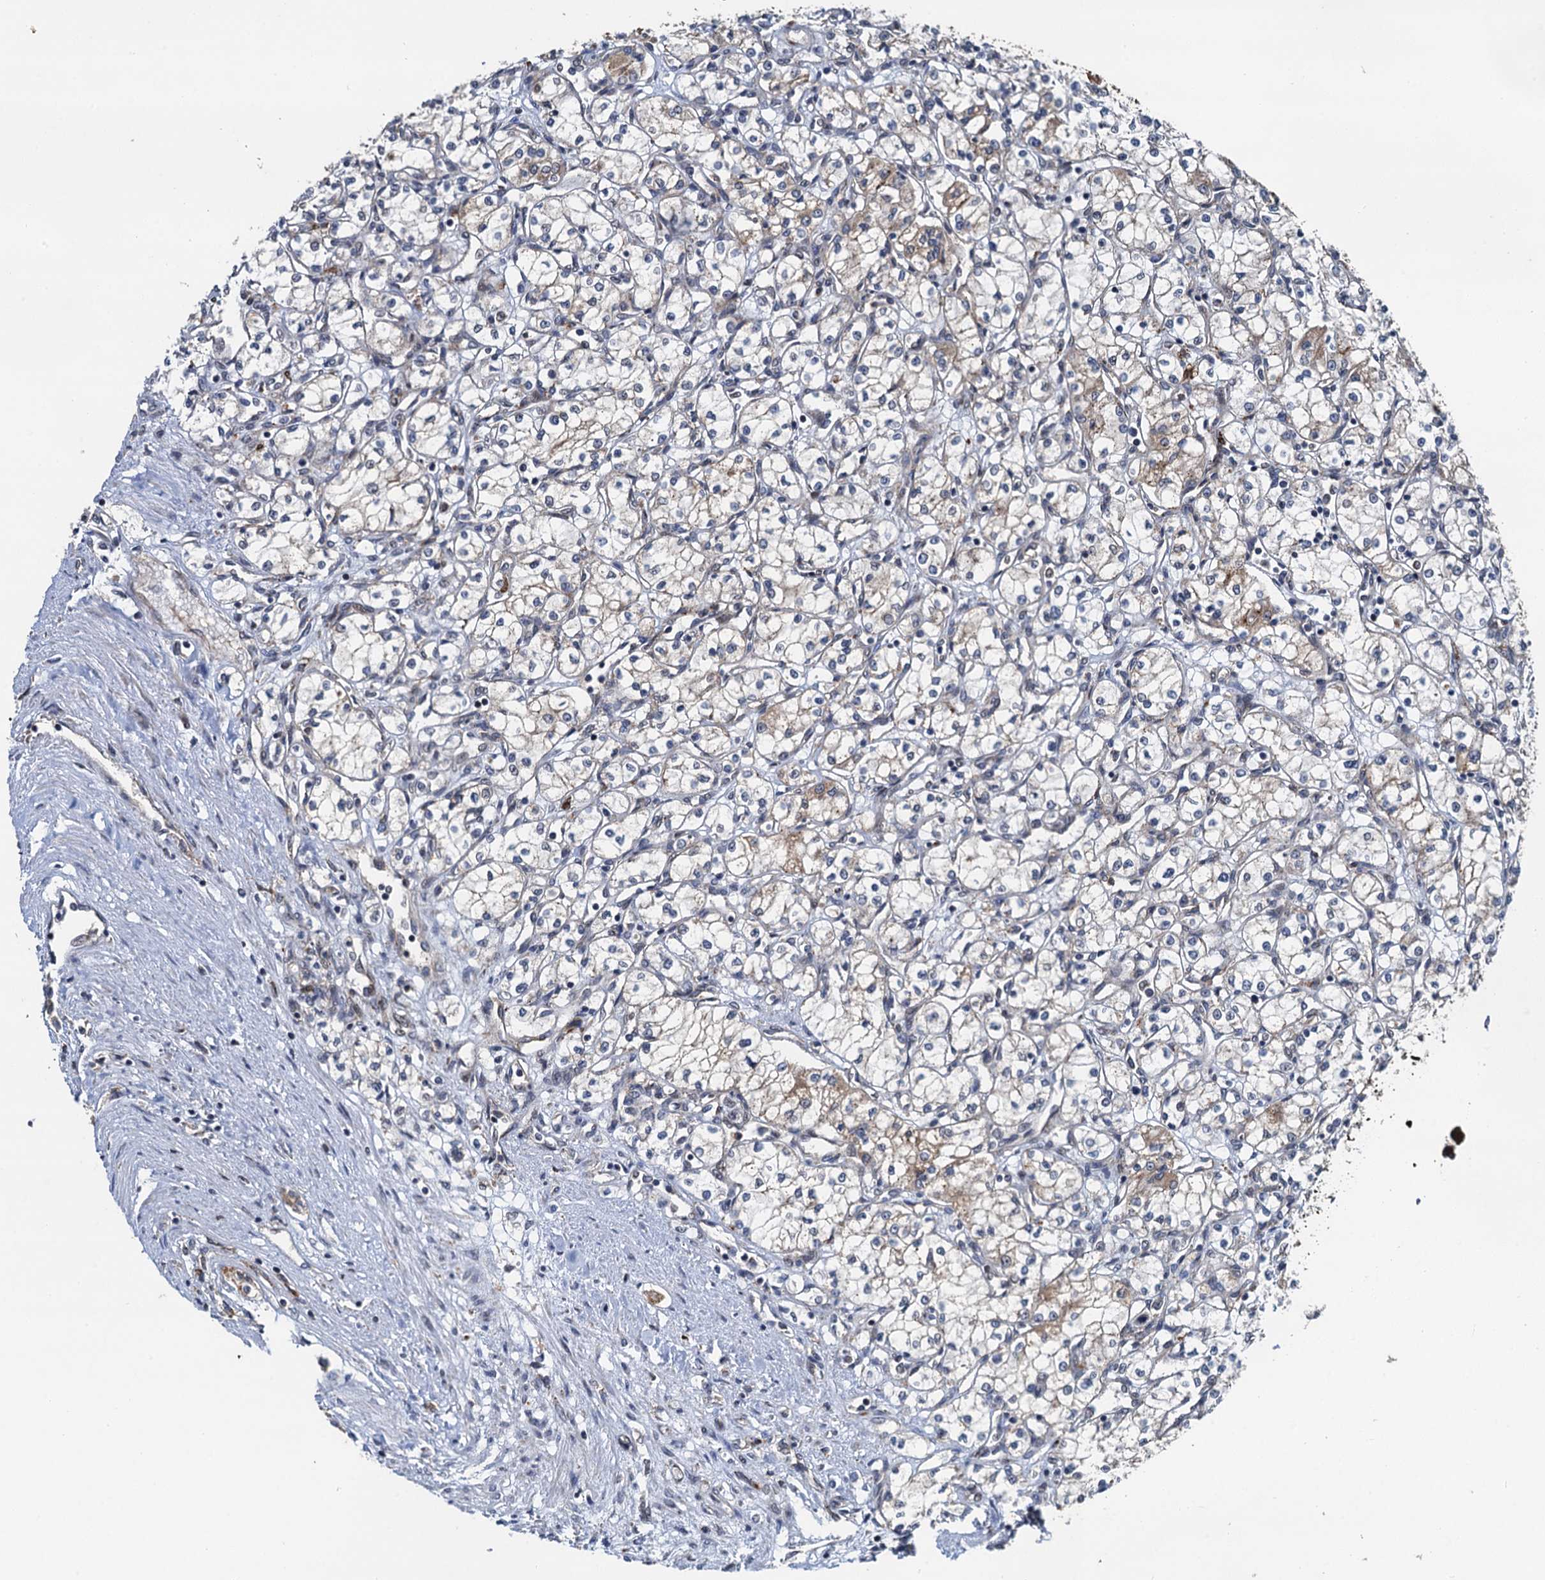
{"staining": {"intensity": "negative", "quantity": "none", "location": "none"}, "tissue": "renal cancer", "cell_type": "Tumor cells", "image_type": "cancer", "snomed": [{"axis": "morphology", "description": "Adenocarcinoma, NOS"}, {"axis": "topography", "description": "Kidney"}], "caption": "This is an immunohistochemistry (IHC) image of human renal adenocarcinoma. There is no positivity in tumor cells.", "gene": "NLRP10", "patient": {"sex": "male", "age": 59}}